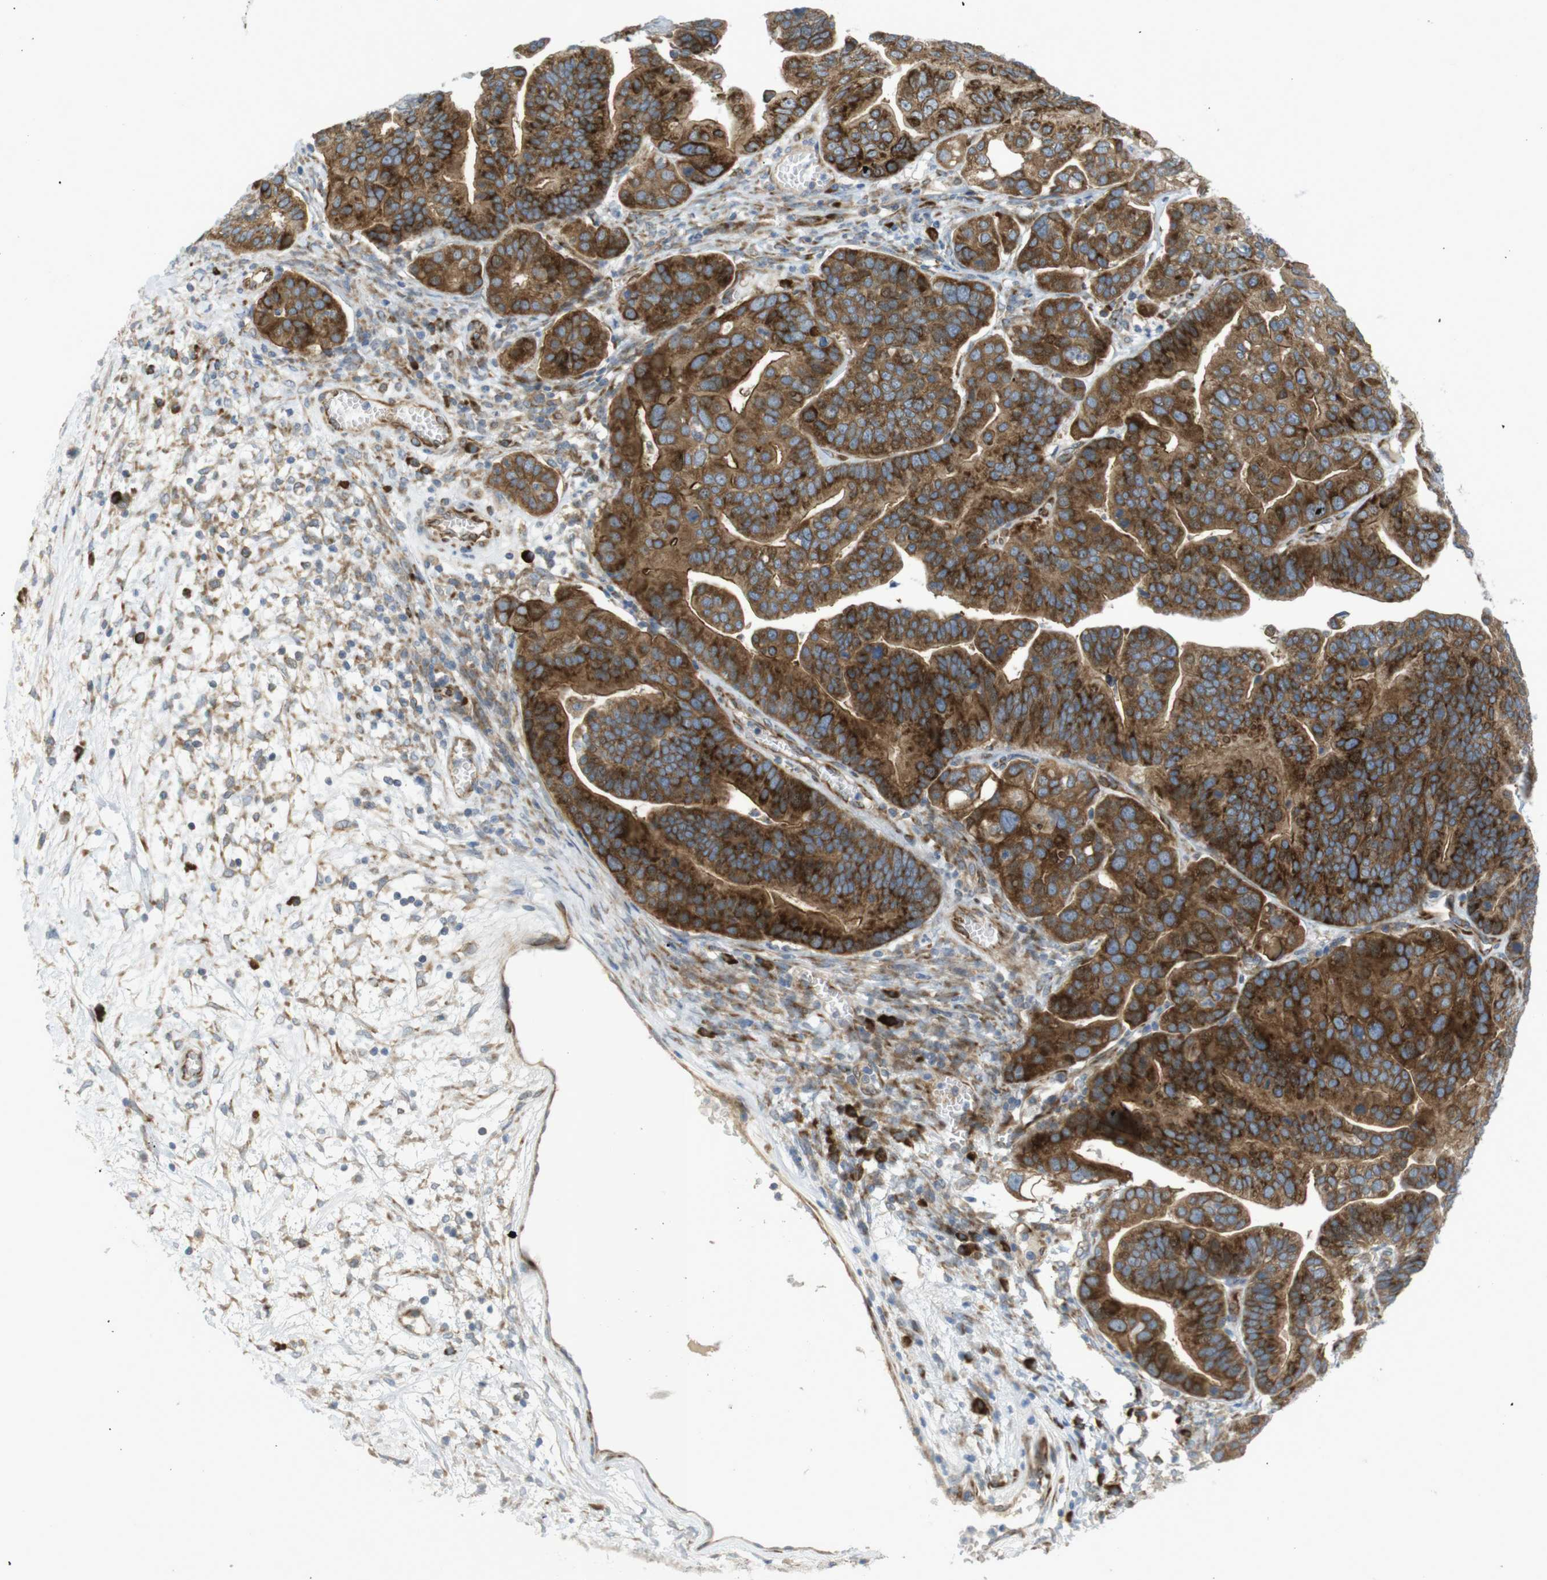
{"staining": {"intensity": "strong", "quantity": ">75%", "location": "cytoplasmic/membranous"}, "tissue": "ovarian cancer", "cell_type": "Tumor cells", "image_type": "cancer", "snomed": [{"axis": "morphology", "description": "Cystadenocarcinoma, serous, NOS"}, {"axis": "topography", "description": "Ovary"}], "caption": "High-magnification brightfield microscopy of ovarian cancer stained with DAB (brown) and counterstained with hematoxylin (blue). tumor cells exhibit strong cytoplasmic/membranous positivity is identified in approximately>75% of cells.", "gene": "GJC3", "patient": {"sex": "female", "age": 56}}